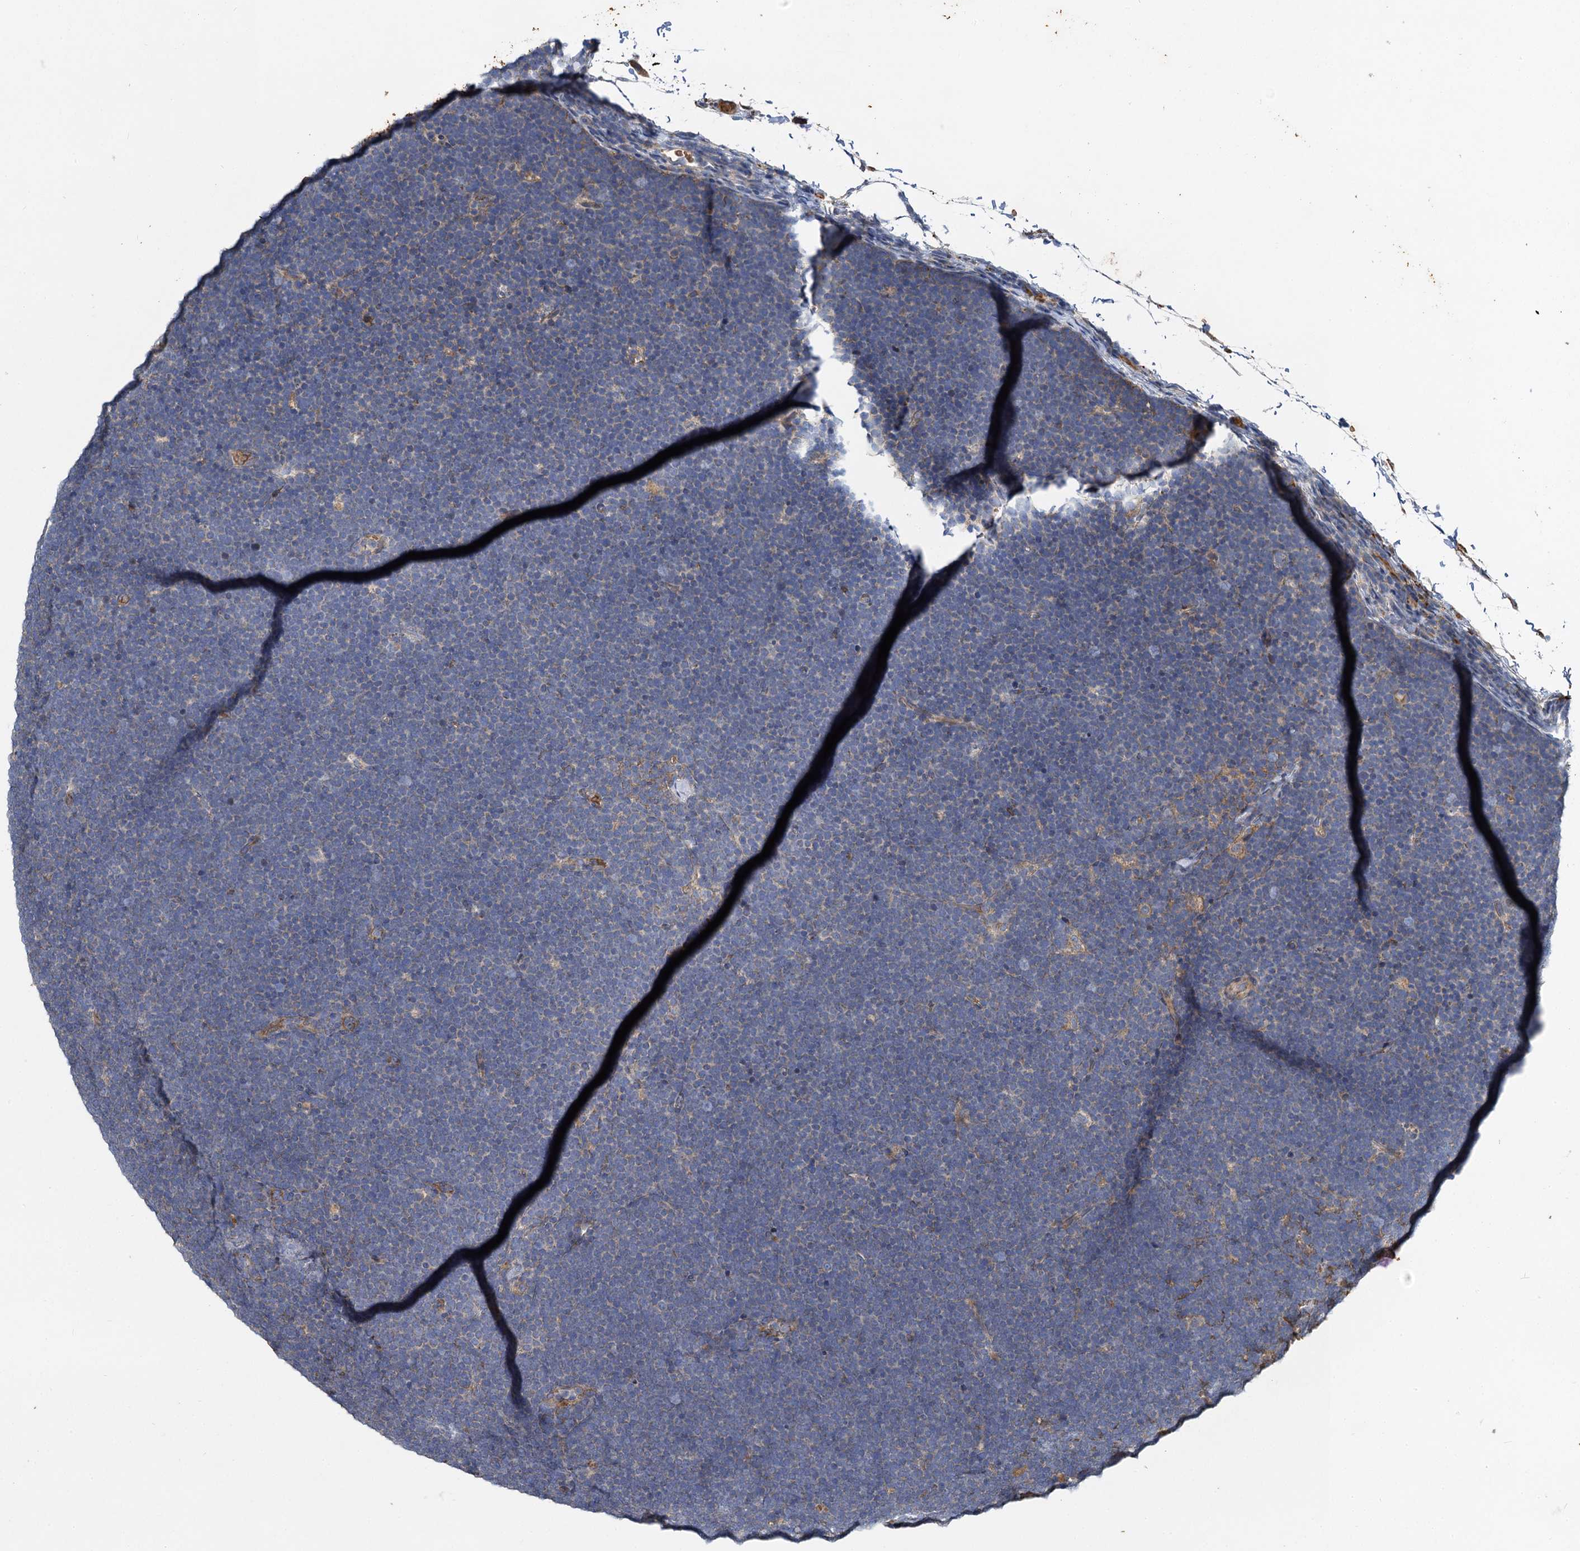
{"staining": {"intensity": "negative", "quantity": "none", "location": "none"}, "tissue": "lymphoma", "cell_type": "Tumor cells", "image_type": "cancer", "snomed": [{"axis": "morphology", "description": "Malignant lymphoma, non-Hodgkin's type, High grade"}, {"axis": "topography", "description": "Lymph node"}], "caption": "IHC photomicrograph of high-grade malignant lymphoma, non-Hodgkin's type stained for a protein (brown), which reveals no expression in tumor cells.", "gene": "BCS1L", "patient": {"sex": "male", "age": 13}}